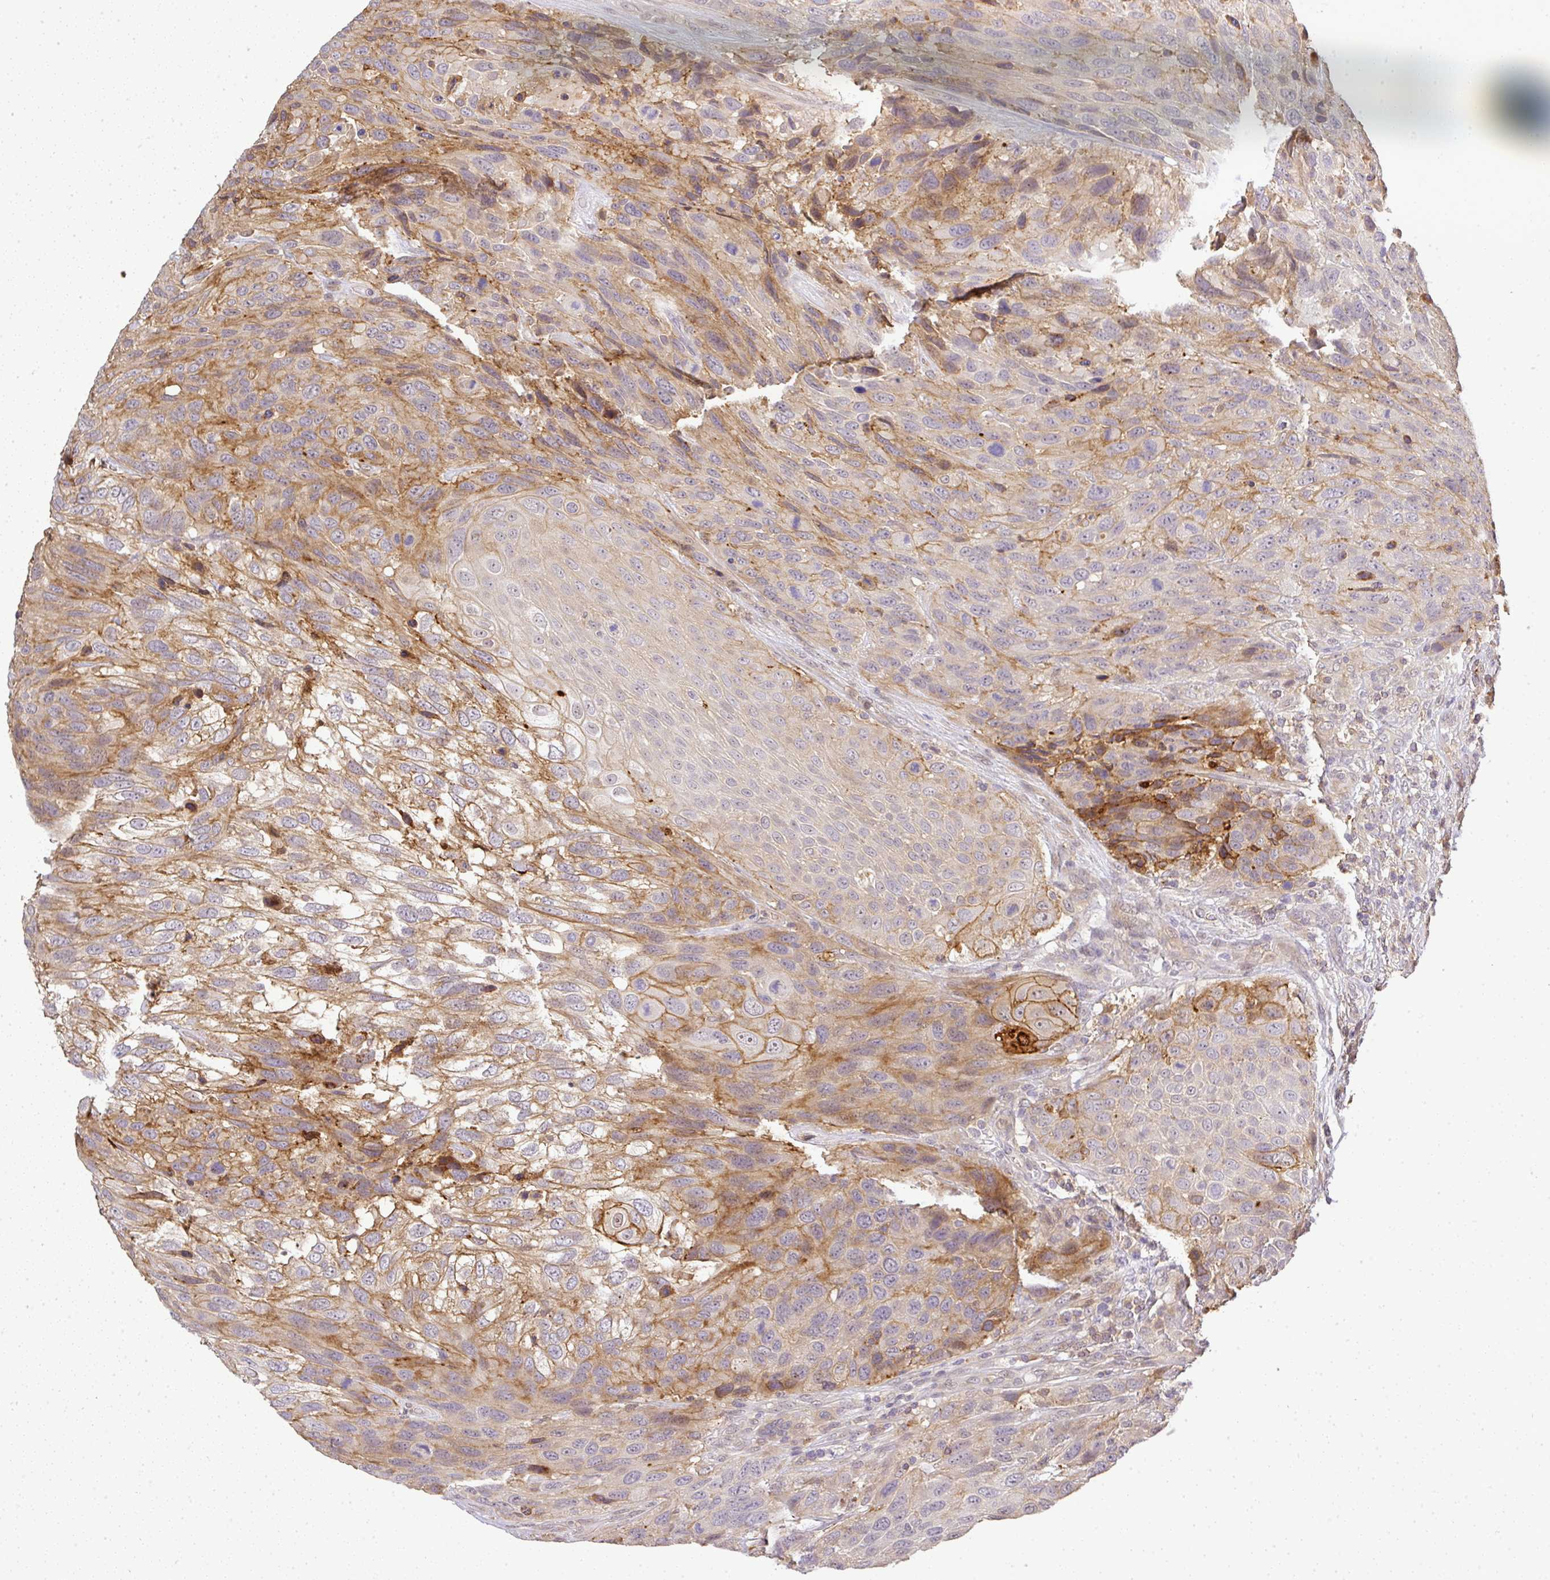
{"staining": {"intensity": "weak", "quantity": ">75%", "location": "cytoplasmic/membranous"}, "tissue": "urothelial cancer", "cell_type": "Tumor cells", "image_type": "cancer", "snomed": [{"axis": "morphology", "description": "Urothelial carcinoma, High grade"}, {"axis": "topography", "description": "Urinary bladder"}], "caption": "Protein staining of high-grade urothelial carcinoma tissue demonstrates weak cytoplasmic/membranous positivity in about >75% of tumor cells.", "gene": "FAM153A", "patient": {"sex": "female", "age": 70}}